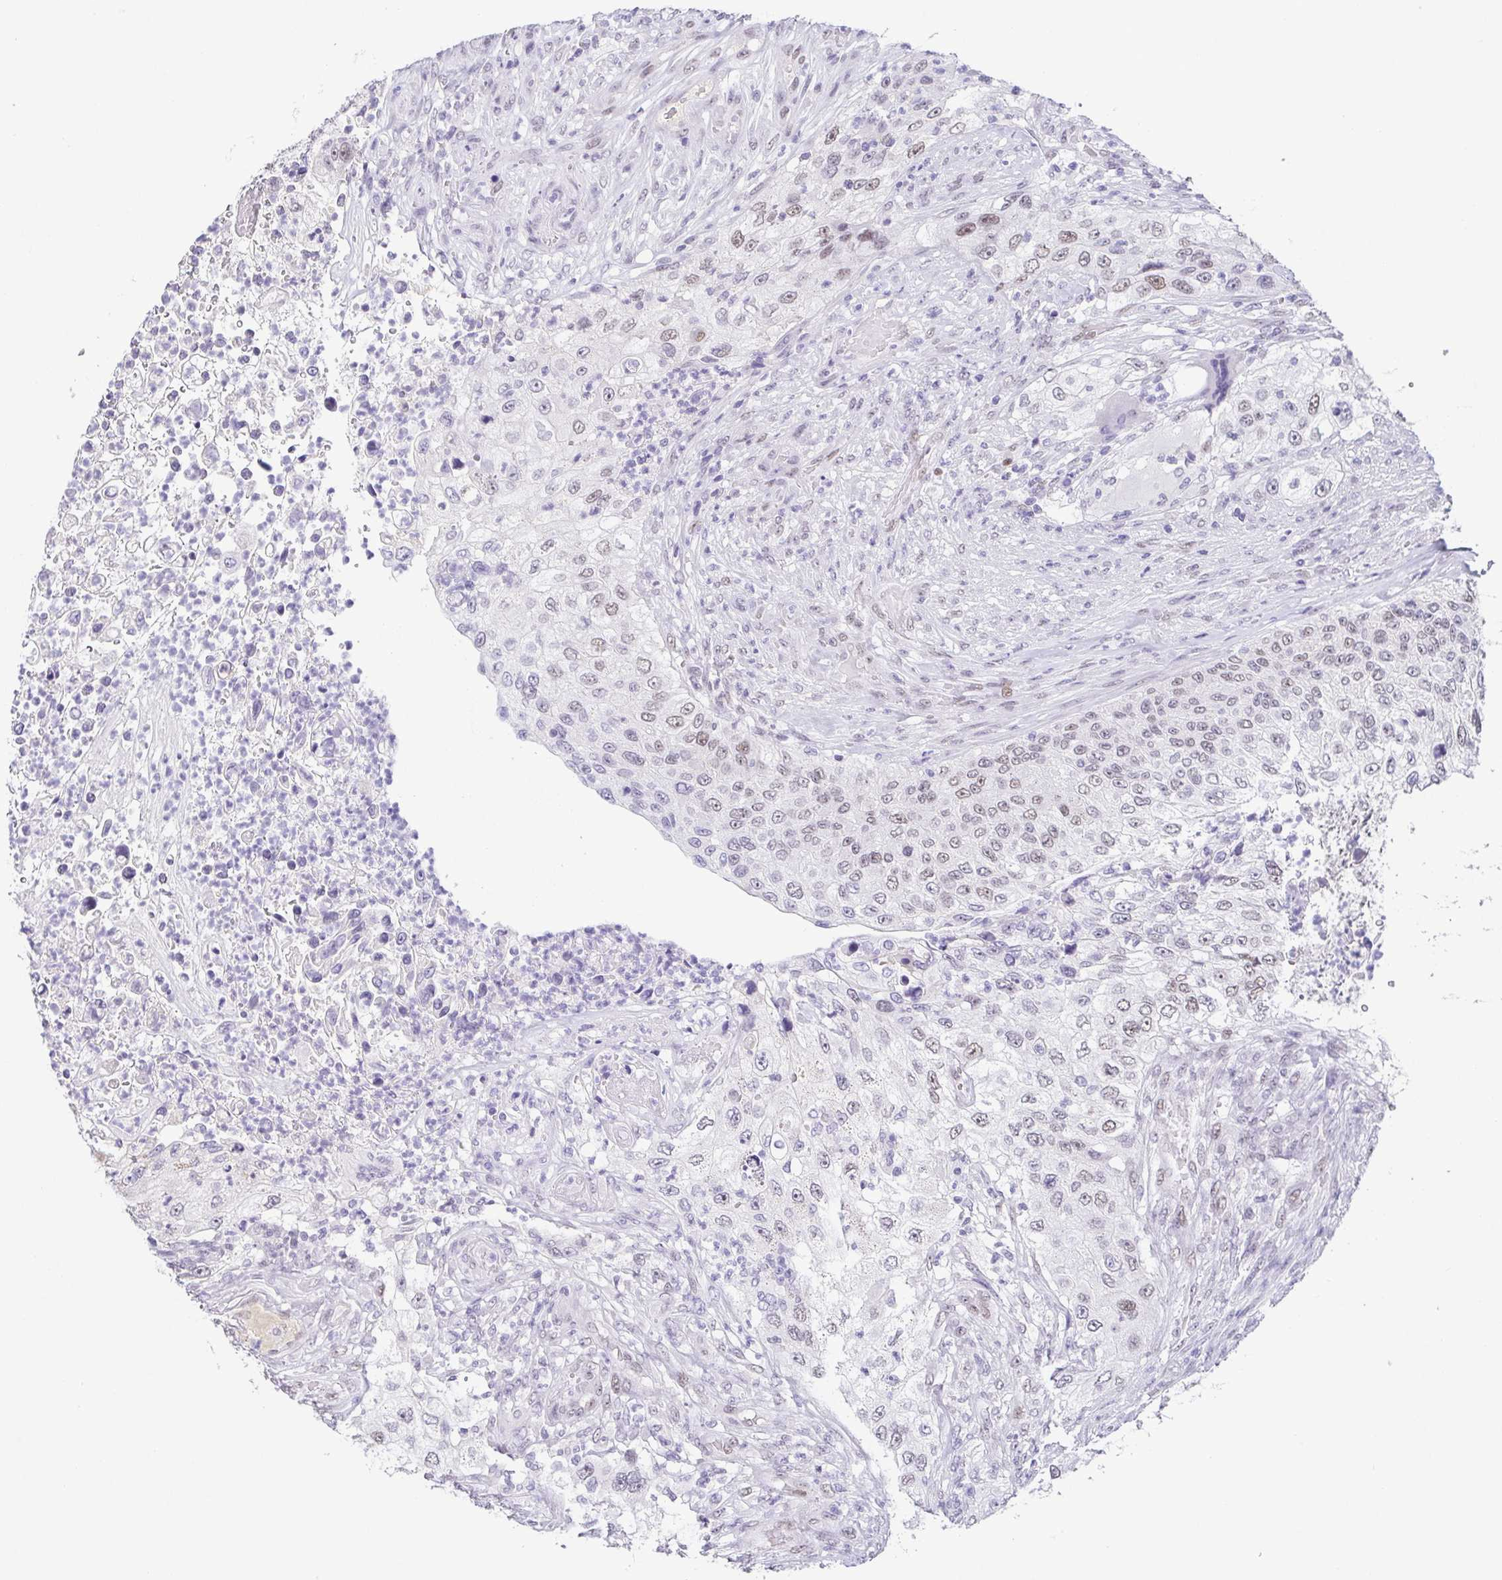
{"staining": {"intensity": "weak", "quantity": "25%-75%", "location": "nuclear"}, "tissue": "urothelial cancer", "cell_type": "Tumor cells", "image_type": "cancer", "snomed": [{"axis": "morphology", "description": "Urothelial carcinoma, High grade"}, {"axis": "topography", "description": "Urinary bladder"}], "caption": "Weak nuclear staining for a protein is seen in approximately 25%-75% of tumor cells of high-grade urothelial carcinoma using immunohistochemistry (IHC).", "gene": "TCF3", "patient": {"sex": "female", "age": 60}}